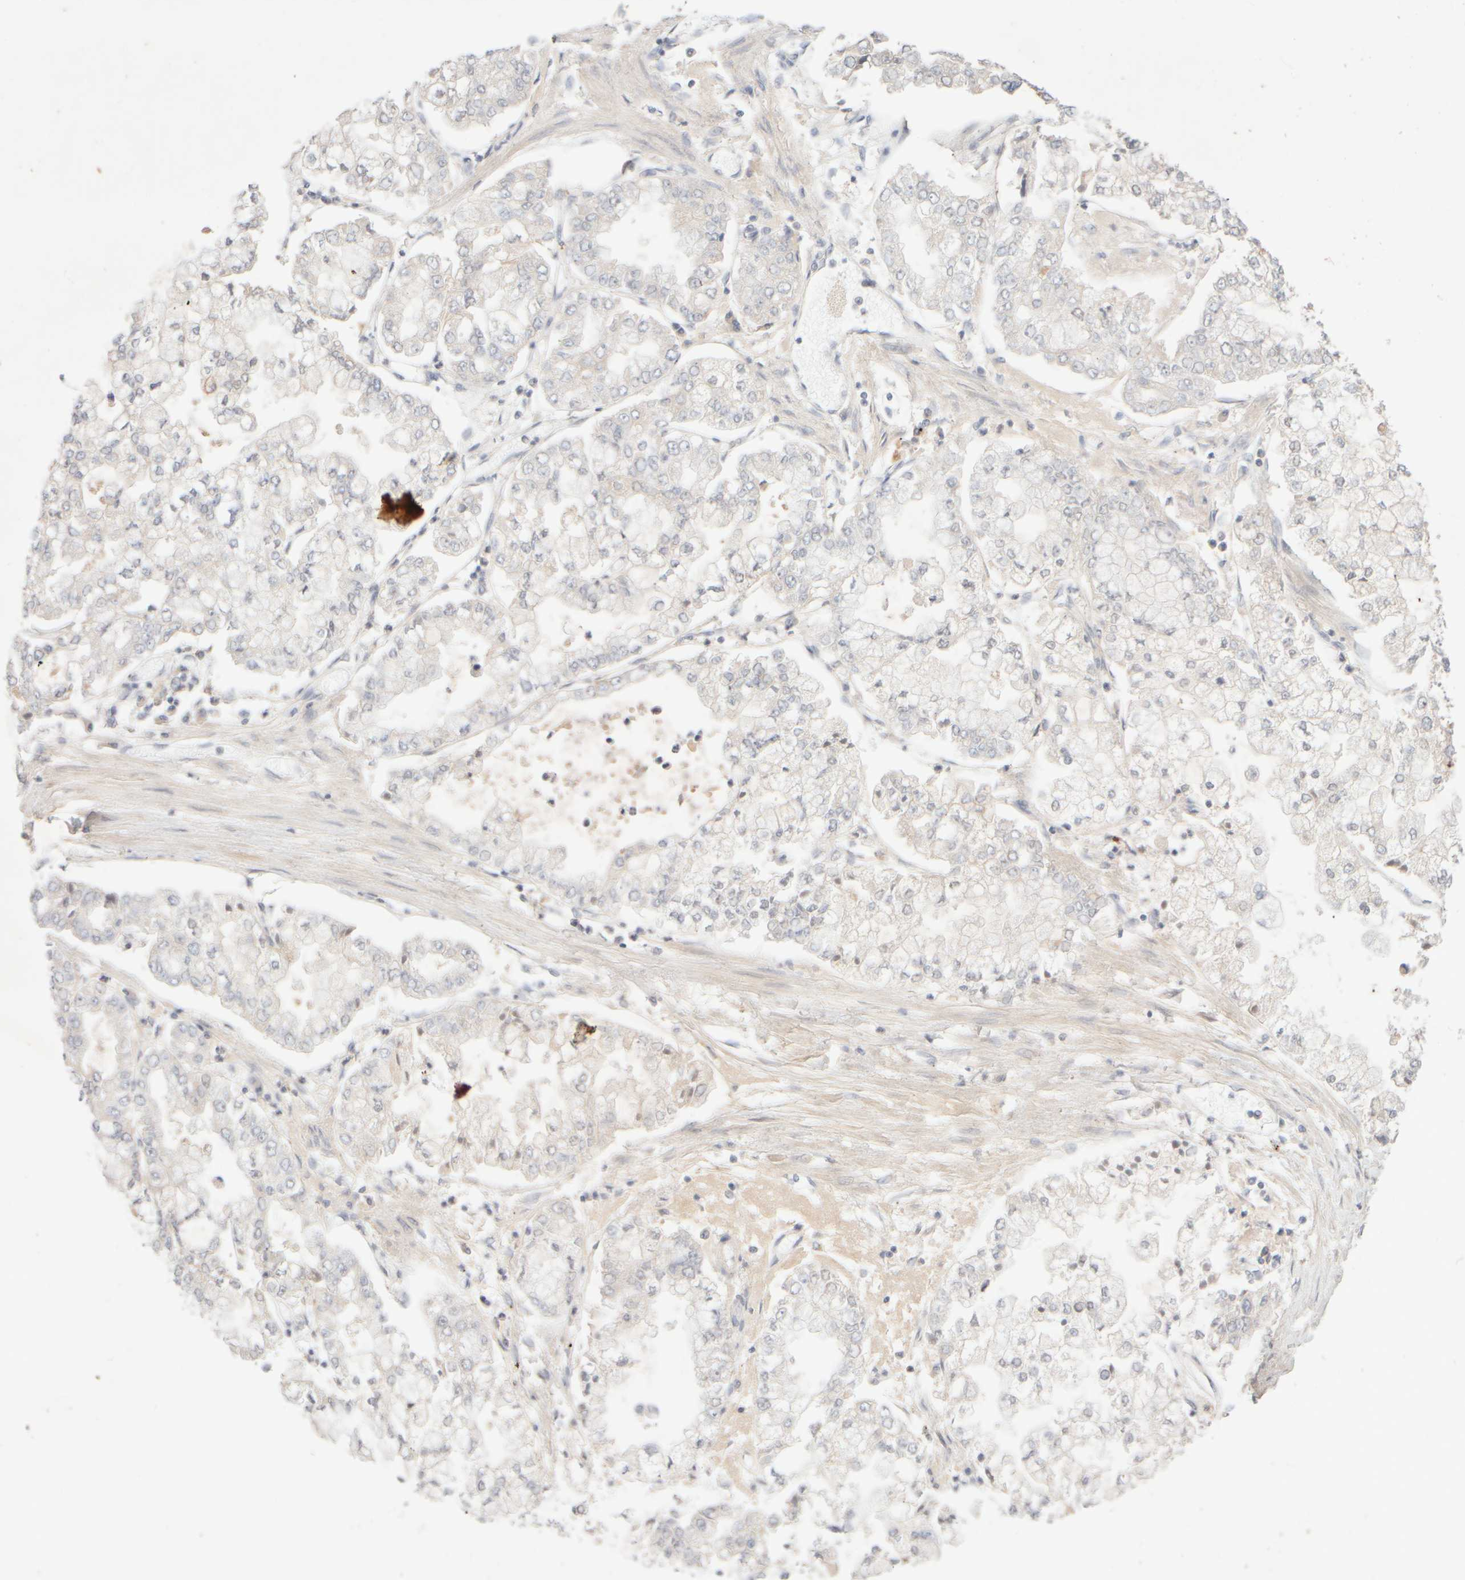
{"staining": {"intensity": "negative", "quantity": "none", "location": "none"}, "tissue": "stomach cancer", "cell_type": "Tumor cells", "image_type": "cancer", "snomed": [{"axis": "morphology", "description": "Adenocarcinoma, NOS"}, {"axis": "topography", "description": "Stomach"}], "caption": "The histopathology image demonstrates no staining of tumor cells in stomach adenocarcinoma.", "gene": "SNTB1", "patient": {"sex": "male", "age": 76}}